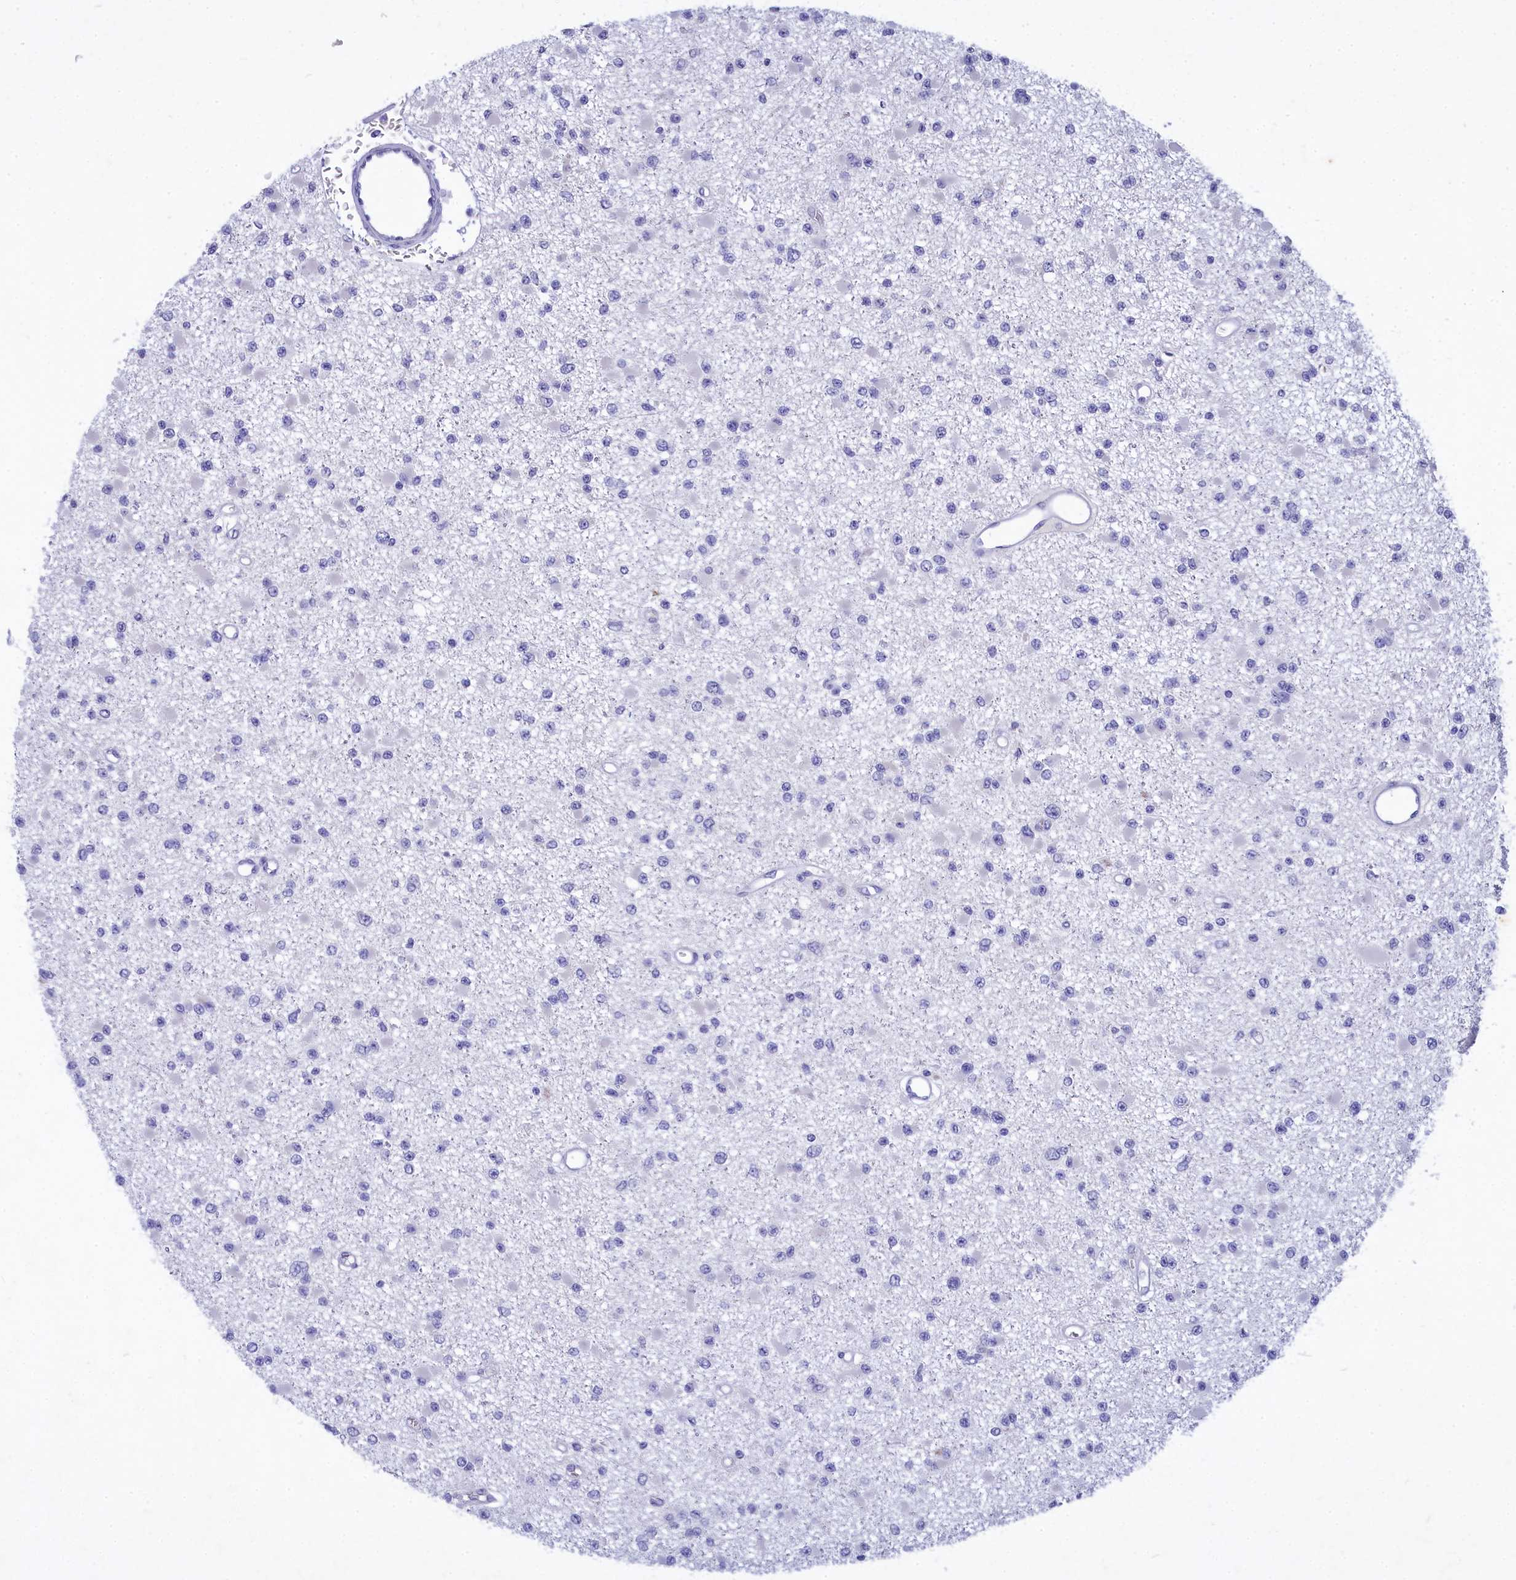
{"staining": {"intensity": "negative", "quantity": "none", "location": "none"}, "tissue": "glioma", "cell_type": "Tumor cells", "image_type": "cancer", "snomed": [{"axis": "morphology", "description": "Glioma, malignant, Low grade"}, {"axis": "topography", "description": "Brain"}], "caption": "Malignant glioma (low-grade) stained for a protein using immunohistochemistry (IHC) exhibits no positivity tumor cells.", "gene": "DEFB119", "patient": {"sex": "female", "age": 22}}